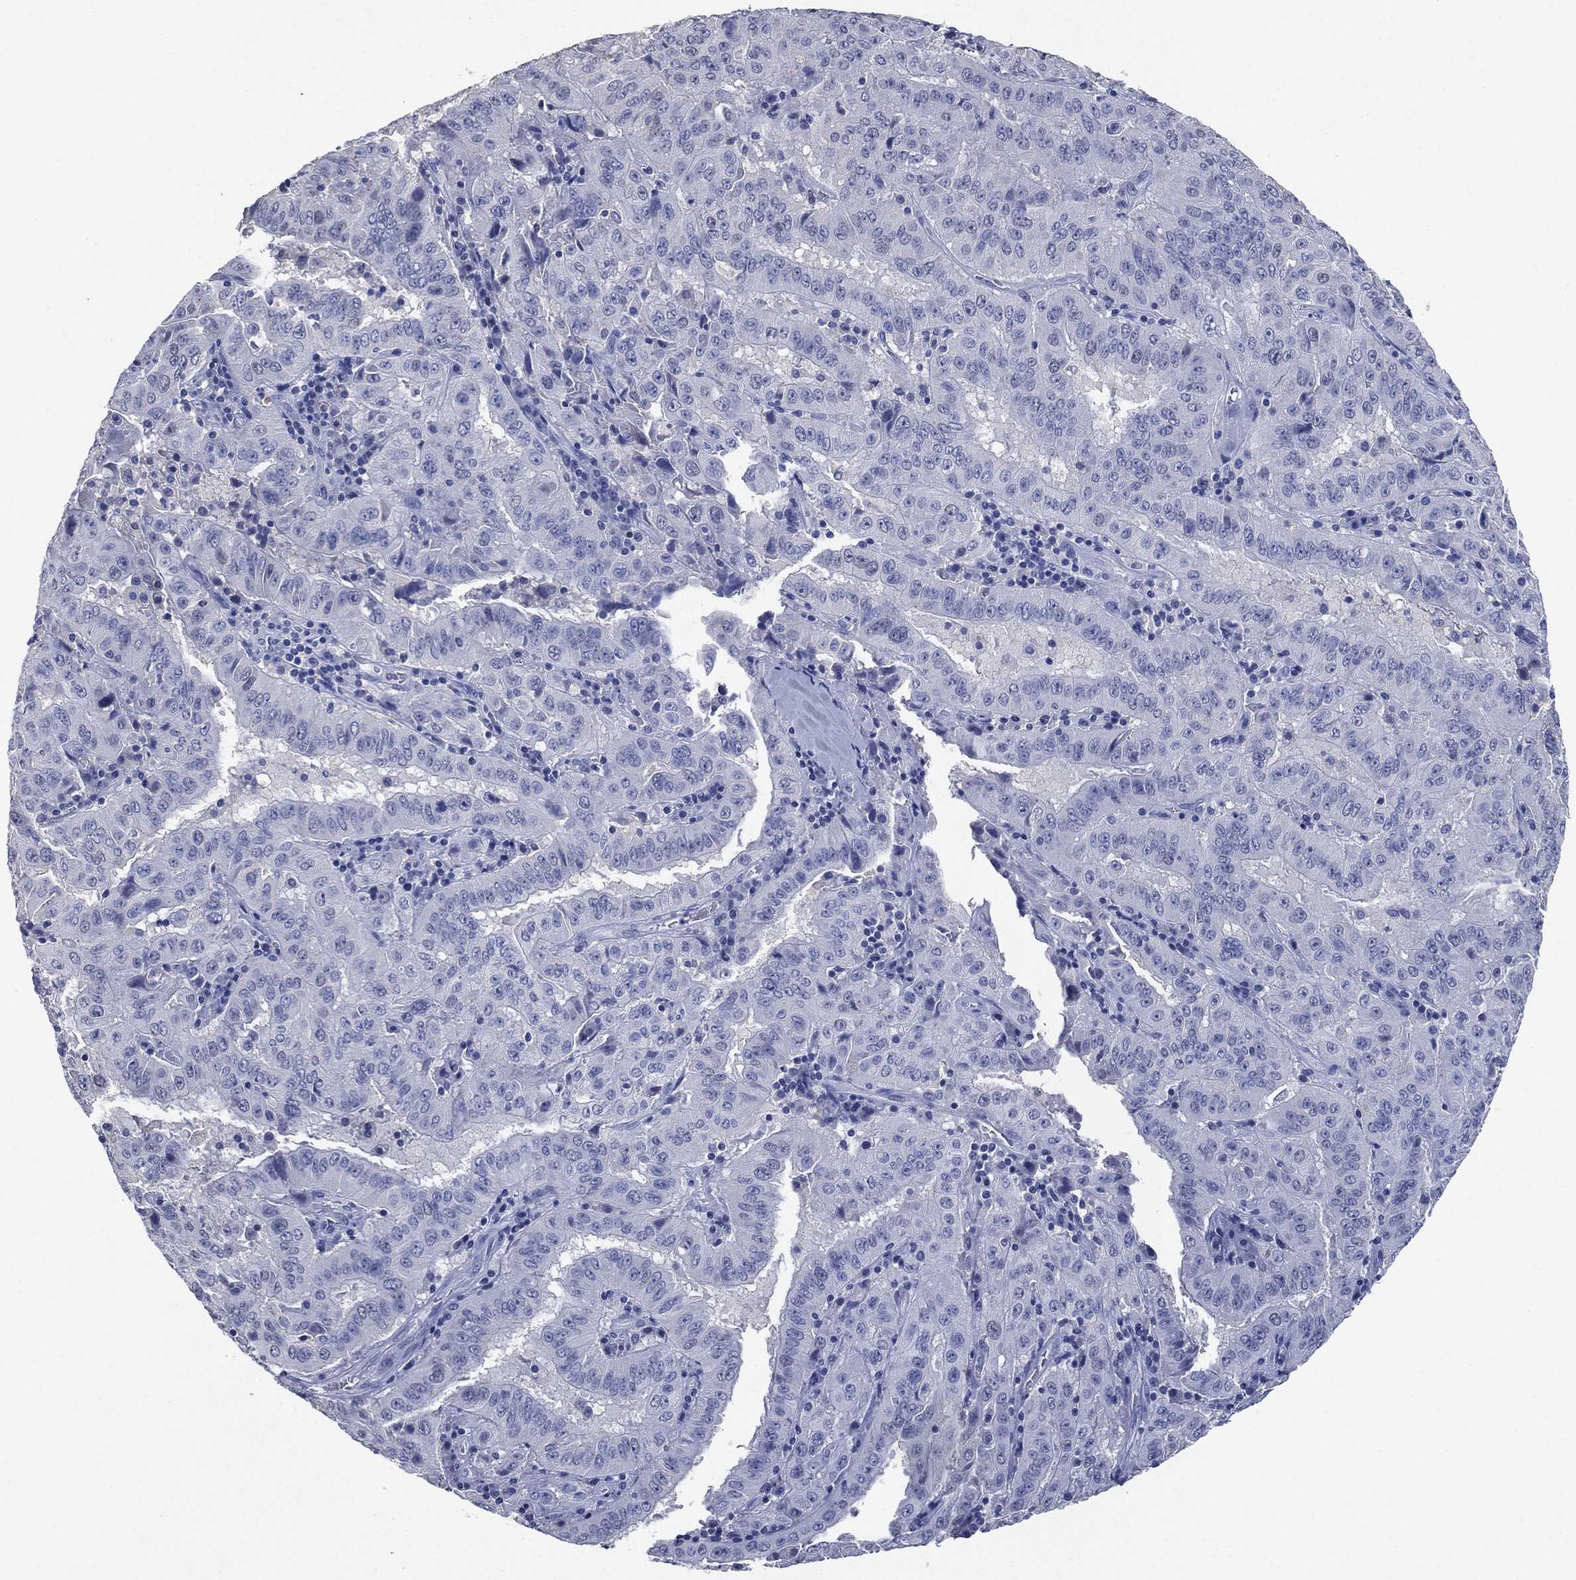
{"staining": {"intensity": "negative", "quantity": "none", "location": "none"}, "tissue": "pancreatic cancer", "cell_type": "Tumor cells", "image_type": "cancer", "snomed": [{"axis": "morphology", "description": "Adenocarcinoma, NOS"}, {"axis": "topography", "description": "Pancreas"}], "caption": "Immunohistochemistry image of human pancreatic cancer stained for a protein (brown), which reveals no staining in tumor cells. (DAB immunohistochemistry, high magnification).", "gene": "FSCN2", "patient": {"sex": "male", "age": 63}}